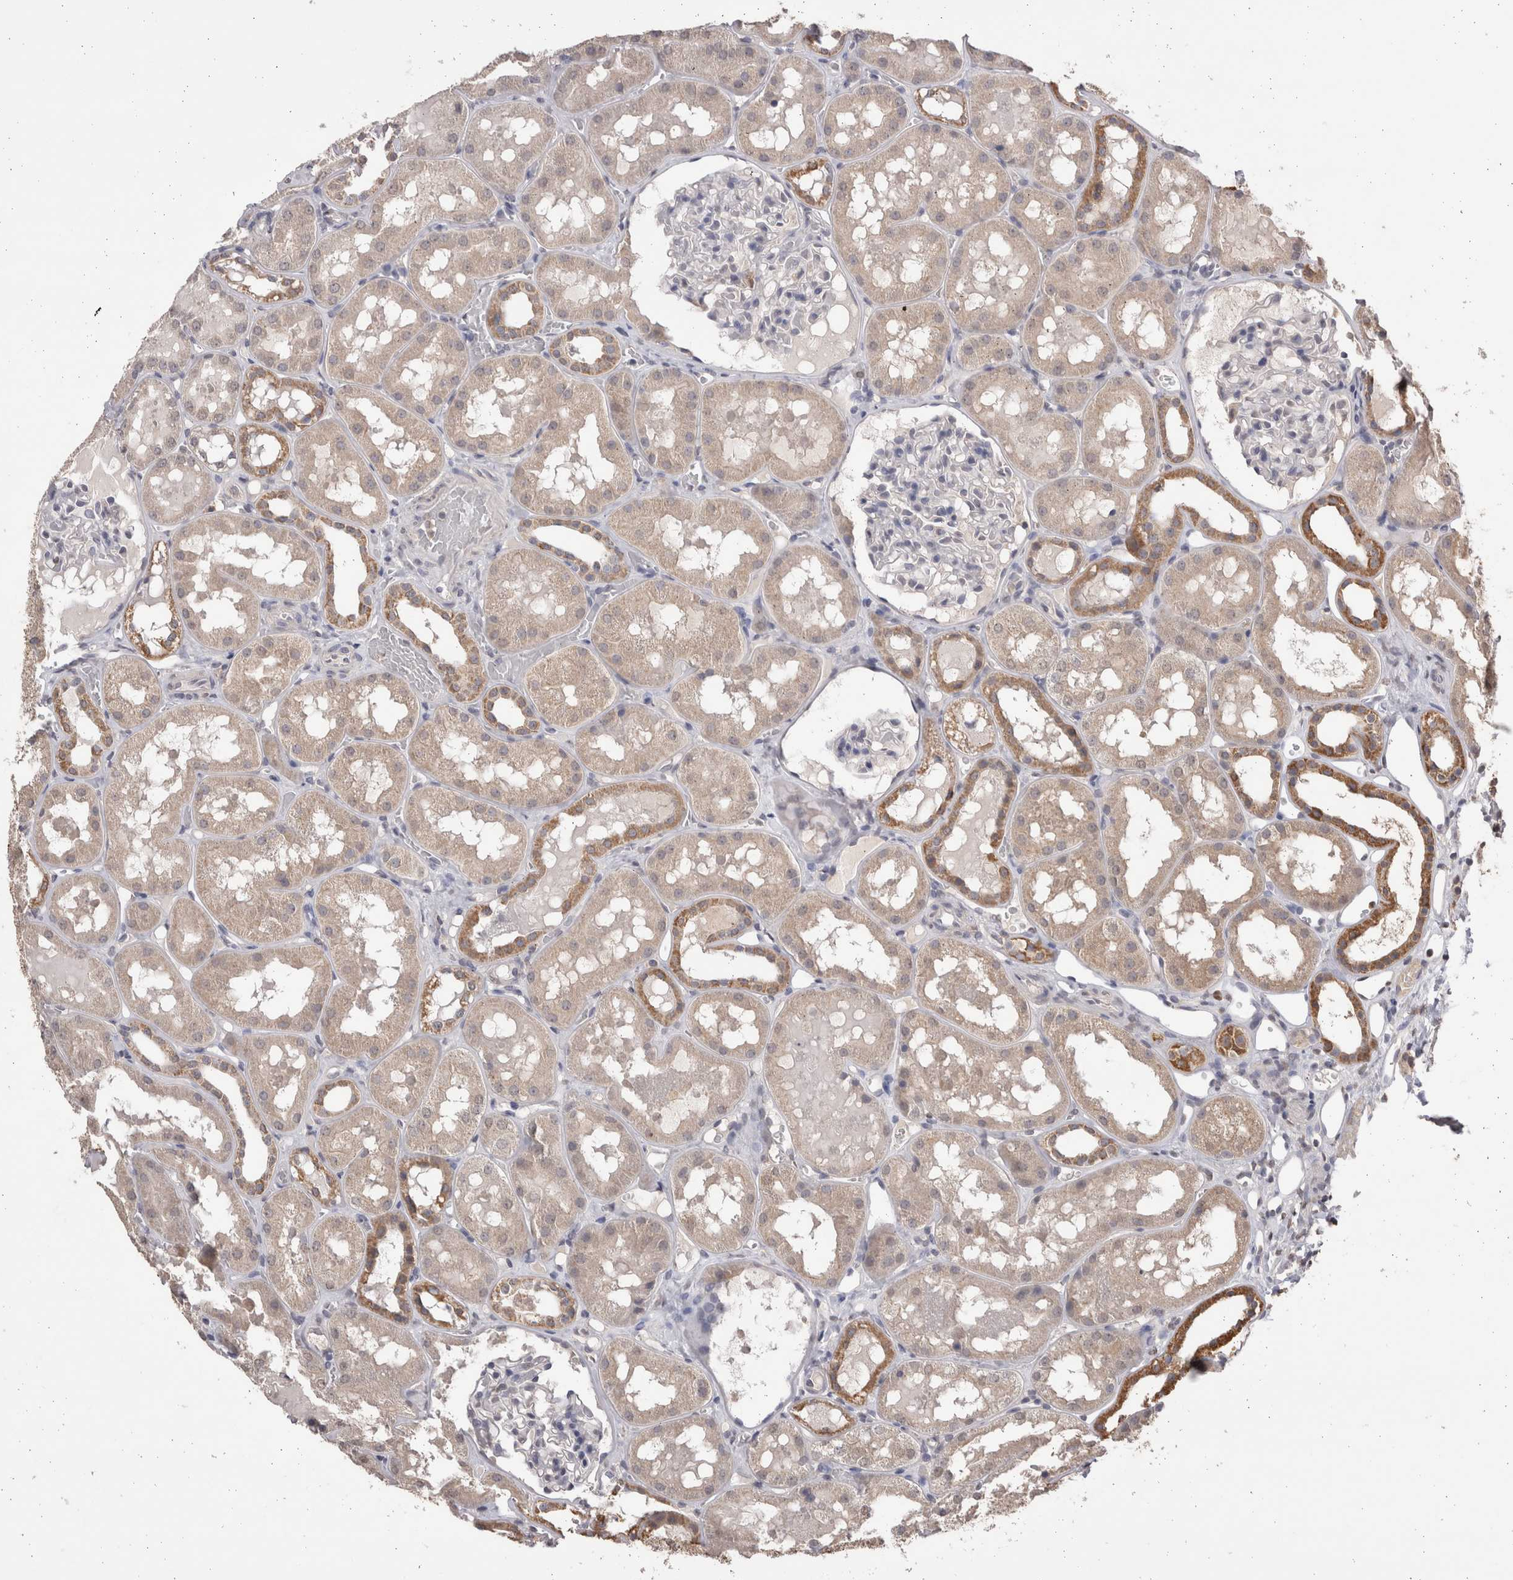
{"staining": {"intensity": "negative", "quantity": "none", "location": "none"}, "tissue": "kidney", "cell_type": "Cells in glomeruli", "image_type": "normal", "snomed": [{"axis": "morphology", "description": "Normal tissue, NOS"}, {"axis": "topography", "description": "Kidney"}, {"axis": "topography", "description": "Urinary bladder"}], "caption": "Immunohistochemical staining of unremarkable kidney shows no significant positivity in cells in glomeruli. (Brightfield microscopy of DAB (3,3'-diaminobenzidine) immunohistochemistry at high magnification).", "gene": "GRK5", "patient": {"sex": "male", "age": 16}}